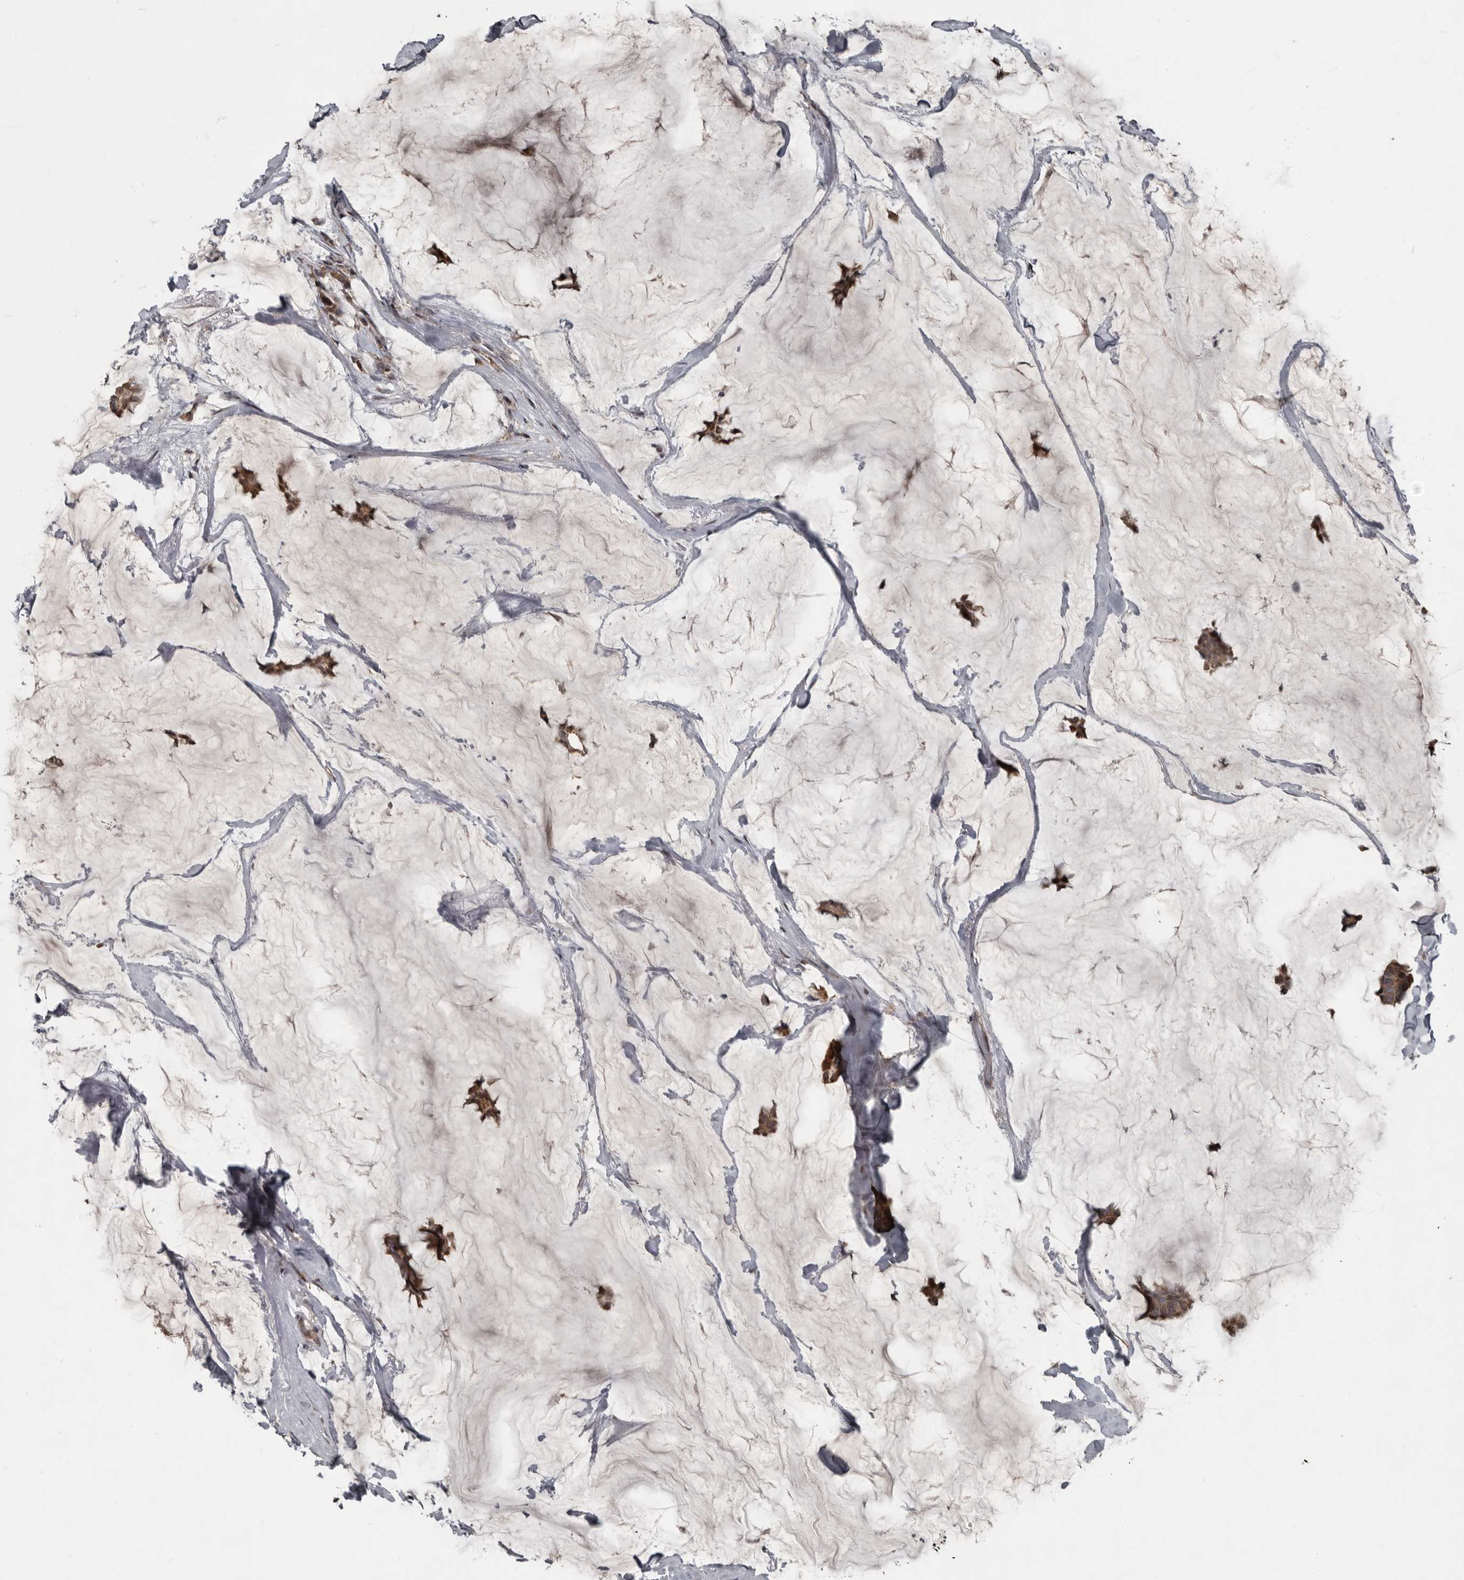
{"staining": {"intensity": "moderate", "quantity": ">75%", "location": "cytoplasmic/membranous,nuclear"}, "tissue": "breast cancer", "cell_type": "Tumor cells", "image_type": "cancer", "snomed": [{"axis": "morphology", "description": "Duct carcinoma"}, {"axis": "topography", "description": "Breast"}], "caption": "Immunohistochemistry image of breast cancer (invasive ductal carcinoma) stained for a protein (brown), which demonstrates medium levels of moderate cytoplasmic/membranous and nuclear expression in about >75% of tumor cells.", "gene": "FSBP", "patient": {"sex": "female", "age": 93}}